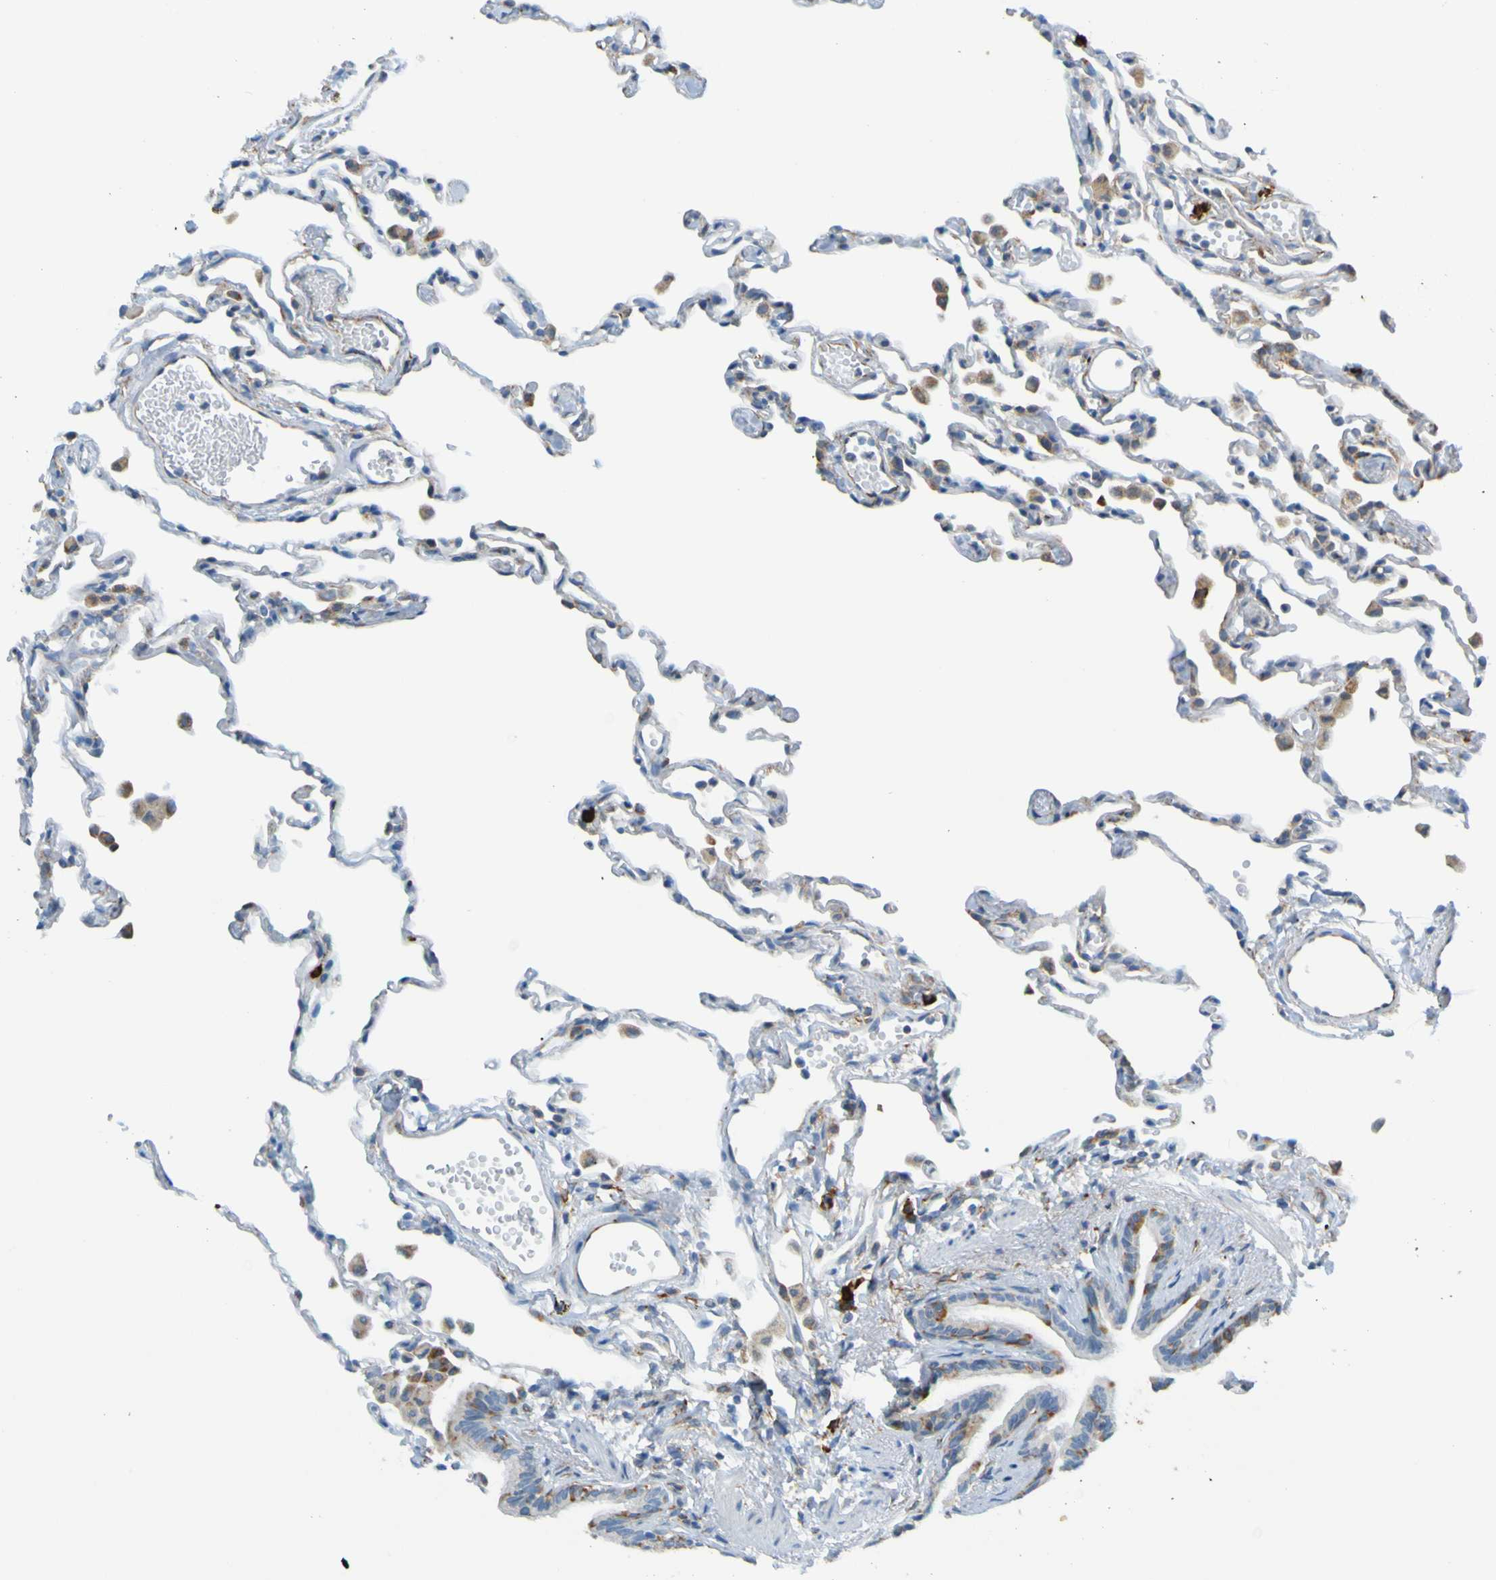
{"staining": {"intensity": "weak", "quantity": ">75%", "location": "cytoplasmic/membranous"}, "tissue": "lung", "cell_type": "Alveolar cells", "image_type": "normal", "snomed": [{"axis": "morphology", "description": "Normal tissue, NOS"}, {"axis": "topography", "description": "Lung"}], "caption": "Lung was stained to show a protein in brown. There is low levels of weak cytoplasmic/membranous expression in about >75% of alveolar cells. The staining was performed using DAB (3,3'-diaminobenzidine), with brown indicating positive protein expression. Nuclei are stained blue with hematoxylin.", "gene": "SSR1", "patient": {"sex": "female", "age": 49}}